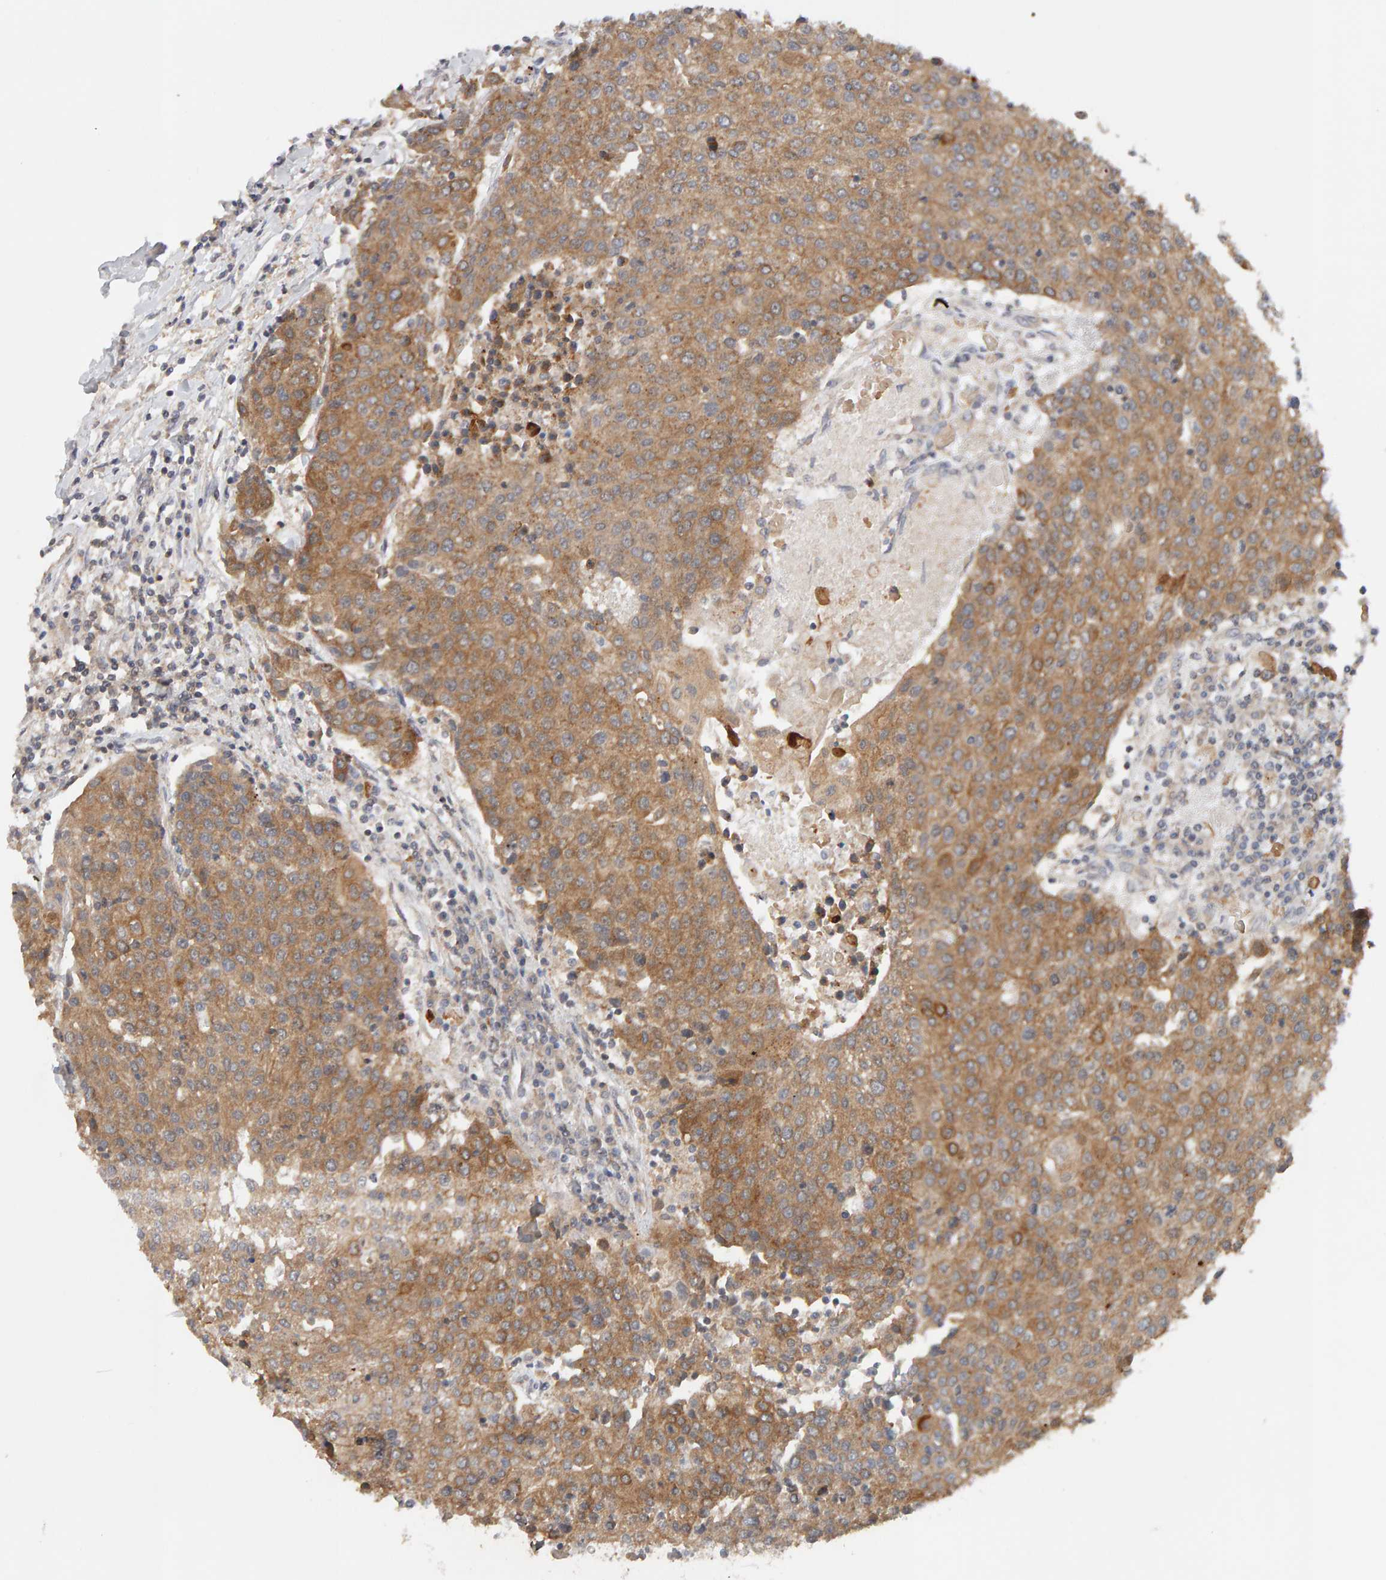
{"staining": {"intensity": "moderate", "quantity": ">75%", "location": "cytoplasmic/membranous"}, "tissue": "urothelial cancer", "cell_type": "Tumor cells", "image_type": "cancer", "snomed": [{"axis": "morphology", "description": "Urothelial carcinoma, High grade"}, {"axis": "topography", "description": "Urinary bladder"}], "caption": "High-grade urothelial carcinoma was stained to show a protein in brown. There is medium levels of moderate cytoplasmic/membranous staining in approximately >75% of tumor cells. The staining was performed using DAB to visualize the protein expression in brown, while the nuclei were stained in blue with hematoxylin (Magnification: 20x).", "gene": "DNAJC7", "patient": {"sex": "female", "age": 85}}